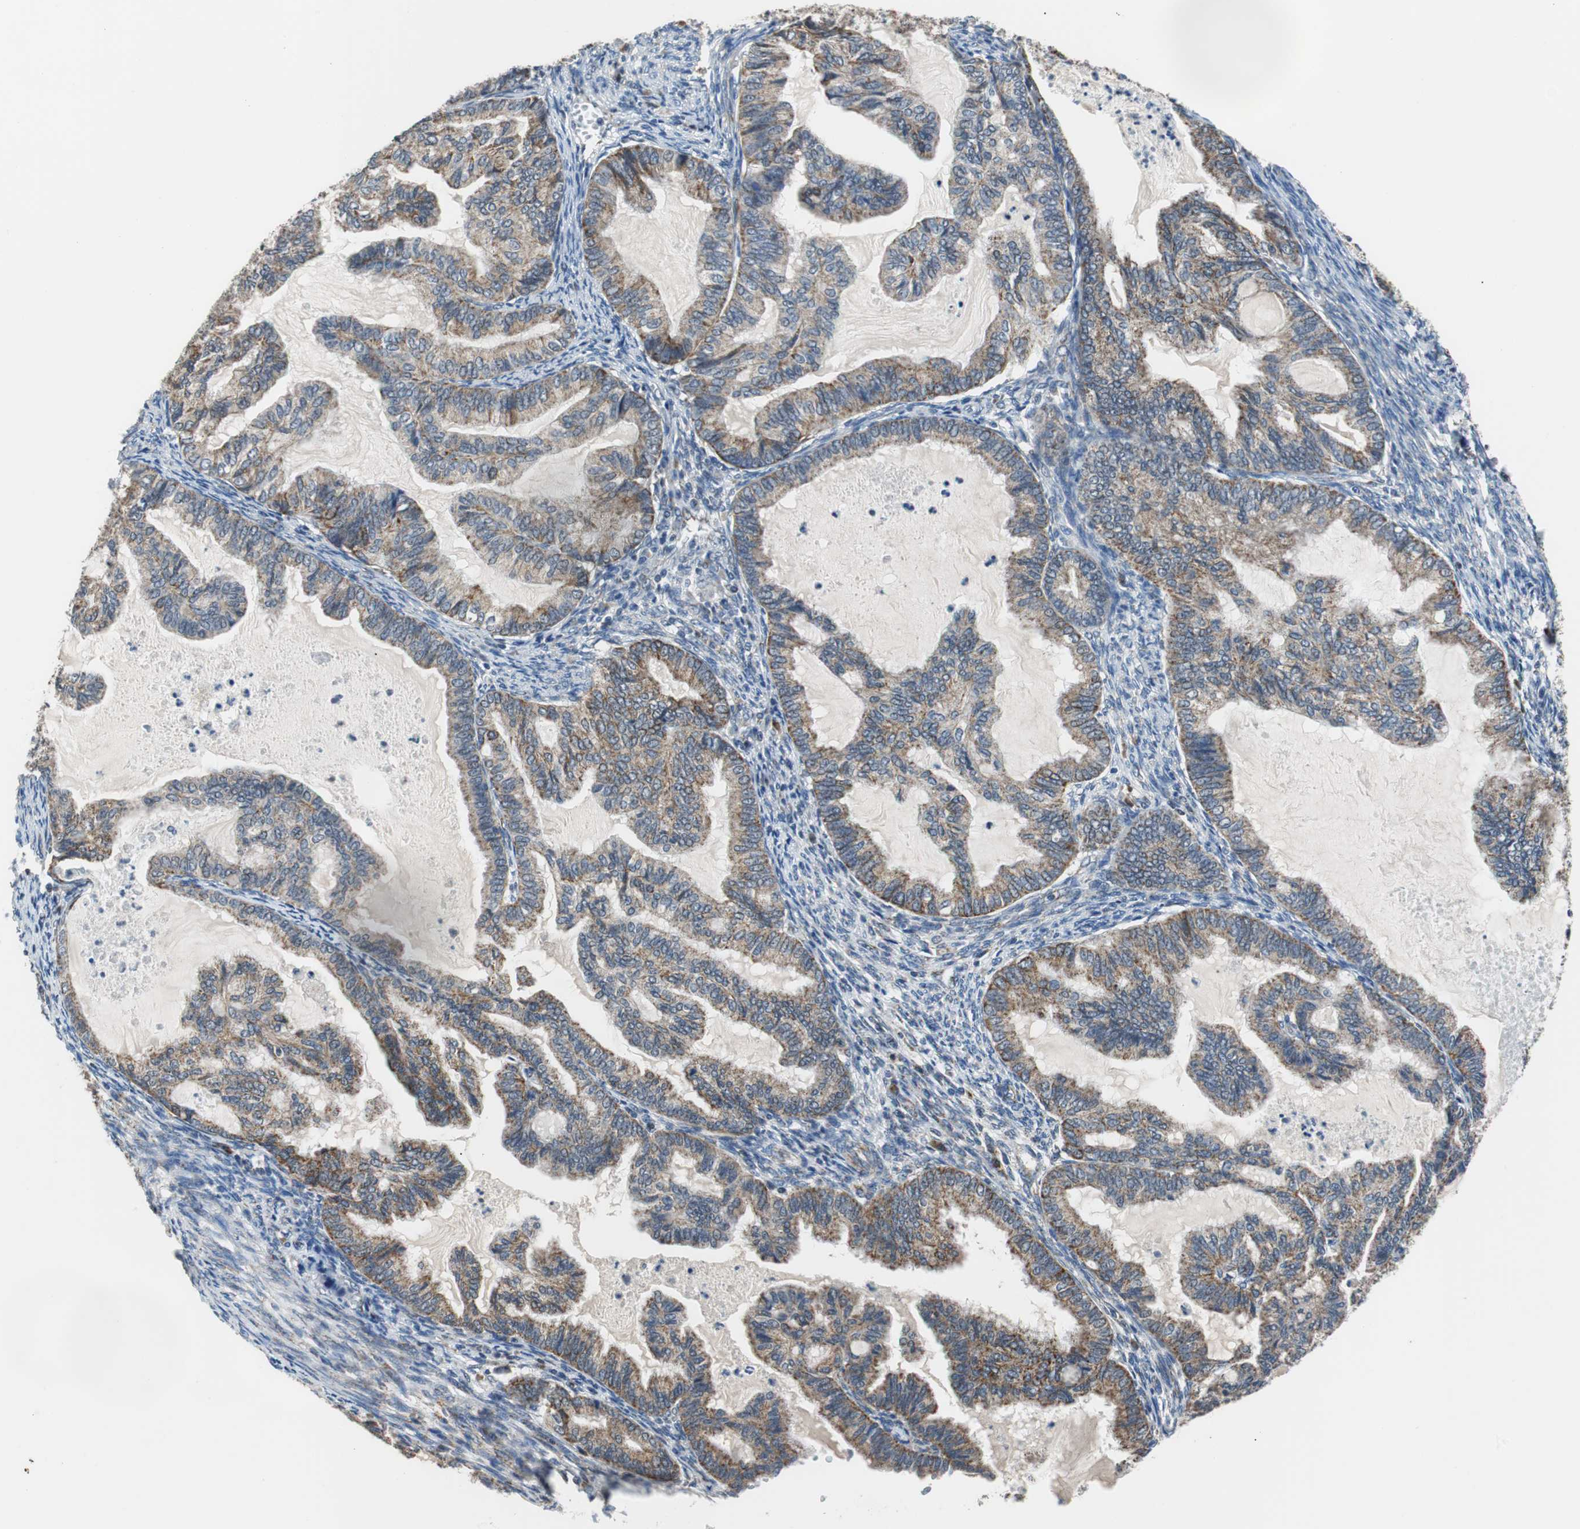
{"staining": {"intensity": "moderate", "quantity": ">75%", "location": "cytoplasmic/membranous"}, "tissue": "cervical cancer", "cell_type": "Tumor cells", "image_type": "cancer", "snomed": [{"axis": "morphology", "description": "Normal tissue, NOS"}, {"axis": "morphology", "description": "Adenocarcinoma, NOS"}, {"axis": "topography", "description": "Cervix"}, {"axis": "topography", "description": "Endometrium"}], "caption": "Immunohistochemistry photomicrograph of neoplastic tissue: human cervical adenocarcinoma stained using IHC demonstrates medium levels of moderate protein expression localized specifically in the cytoplasmic/membranous of tumor cells, appearing as a cytoplasmic/membranous brown color.", "gene": "PITRM1", "patient": {"sex": "female", "age": 86}}